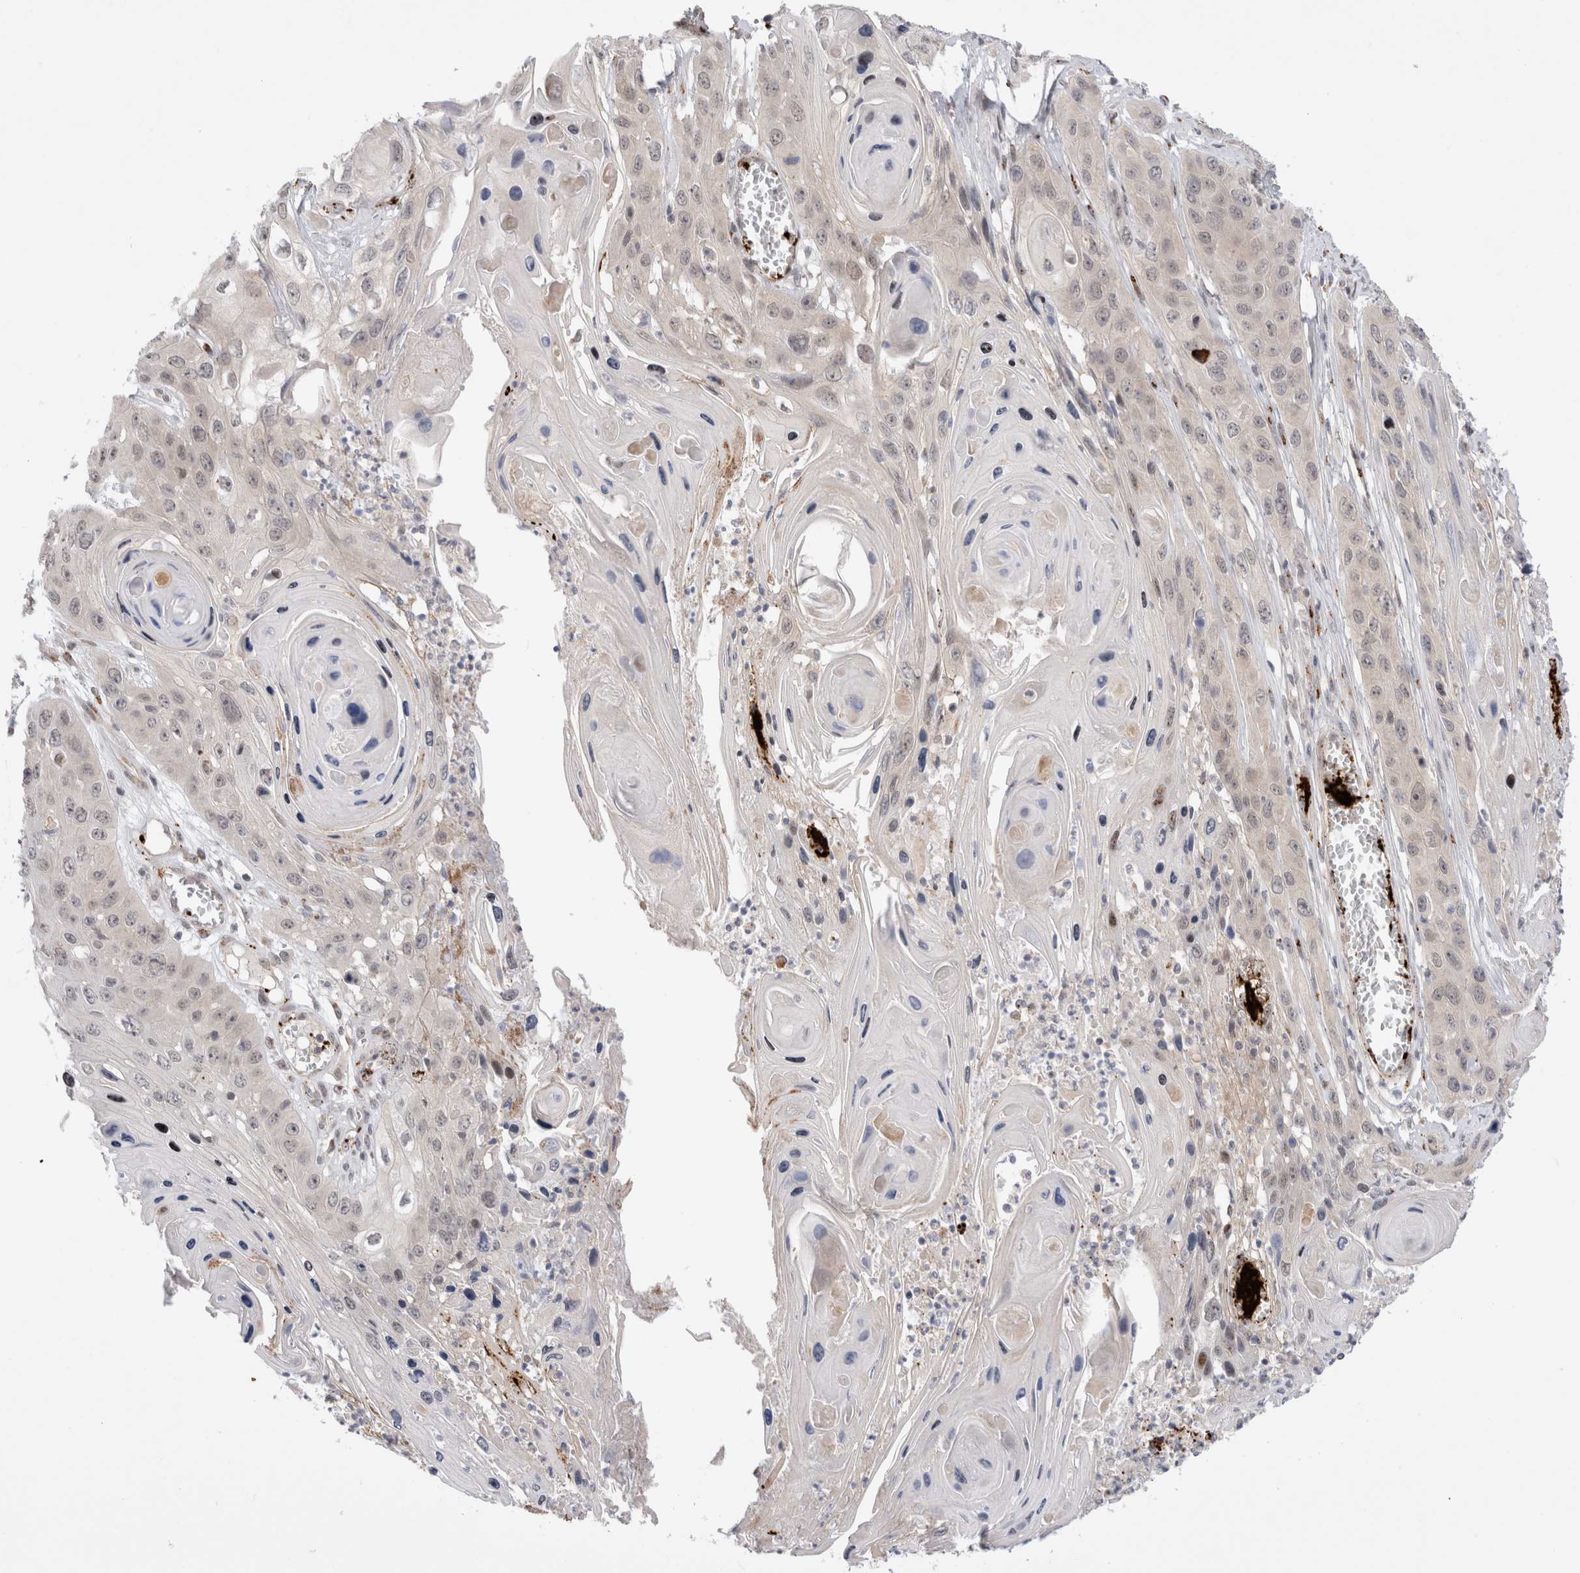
{"staining": {"intensity": "weak", "quantity": "<25%", "location": "nuclear"}, "tissue": "skin cancer", "cell_type": "Tumor cells", "image_type": "cancer", "snomed": [{"axis": "morphology", "description": "Squamous cell carcinoma, NOS"}, {"axis": "topography", "description": "Skin"}], "caption": "Immunohistochemical staining of skin cancer (squamous cell carcinoma) displays no significant positivity in tumor cells.", "gene": "VPS28", "patient": {"sex": "male", "age": 55}}